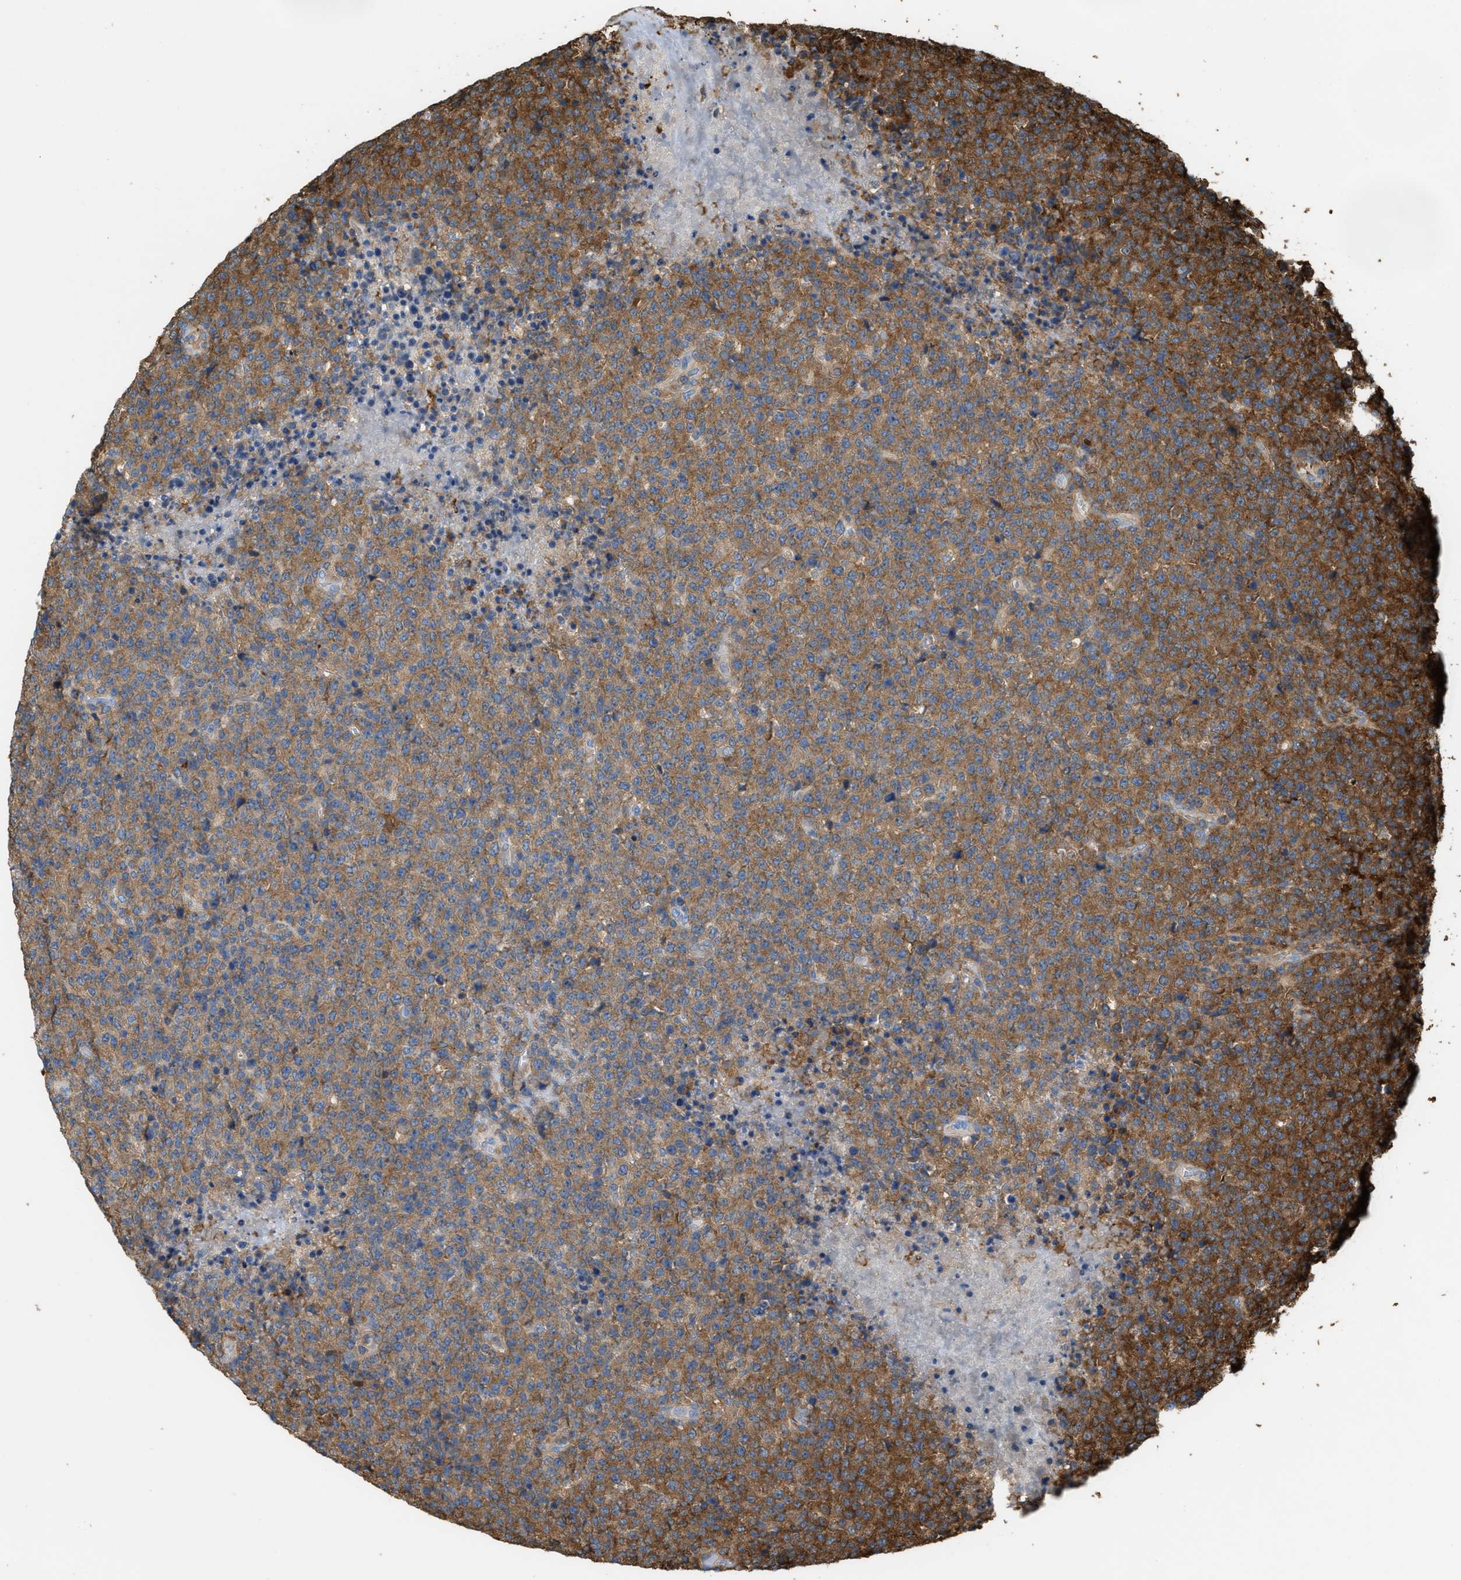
{"staining": {"intensity": "moderate", "quantity": ">75%", "location": "cytoplasmic/membranous"}, "tissue": "lymphoma", "cell_type": "Tumor cells", "image_type": "cancer", "snomed": [{"axis": "morphology", "description": "Malignant lymphoma, non-Hodgkin's type, High grade"}, {"axis": "topography", "description": "Lymph node"}], "caption": "A histopathology image showing moderate cytoplasmic/membranous staining in about >75% of tumor cells in high-grade malignant lymphoma, non-Hodgkin's type, as visualized by brown immunohistochemical staining.", "gene": "ATIC", "patient": {"sex": "male", "age": 13}}